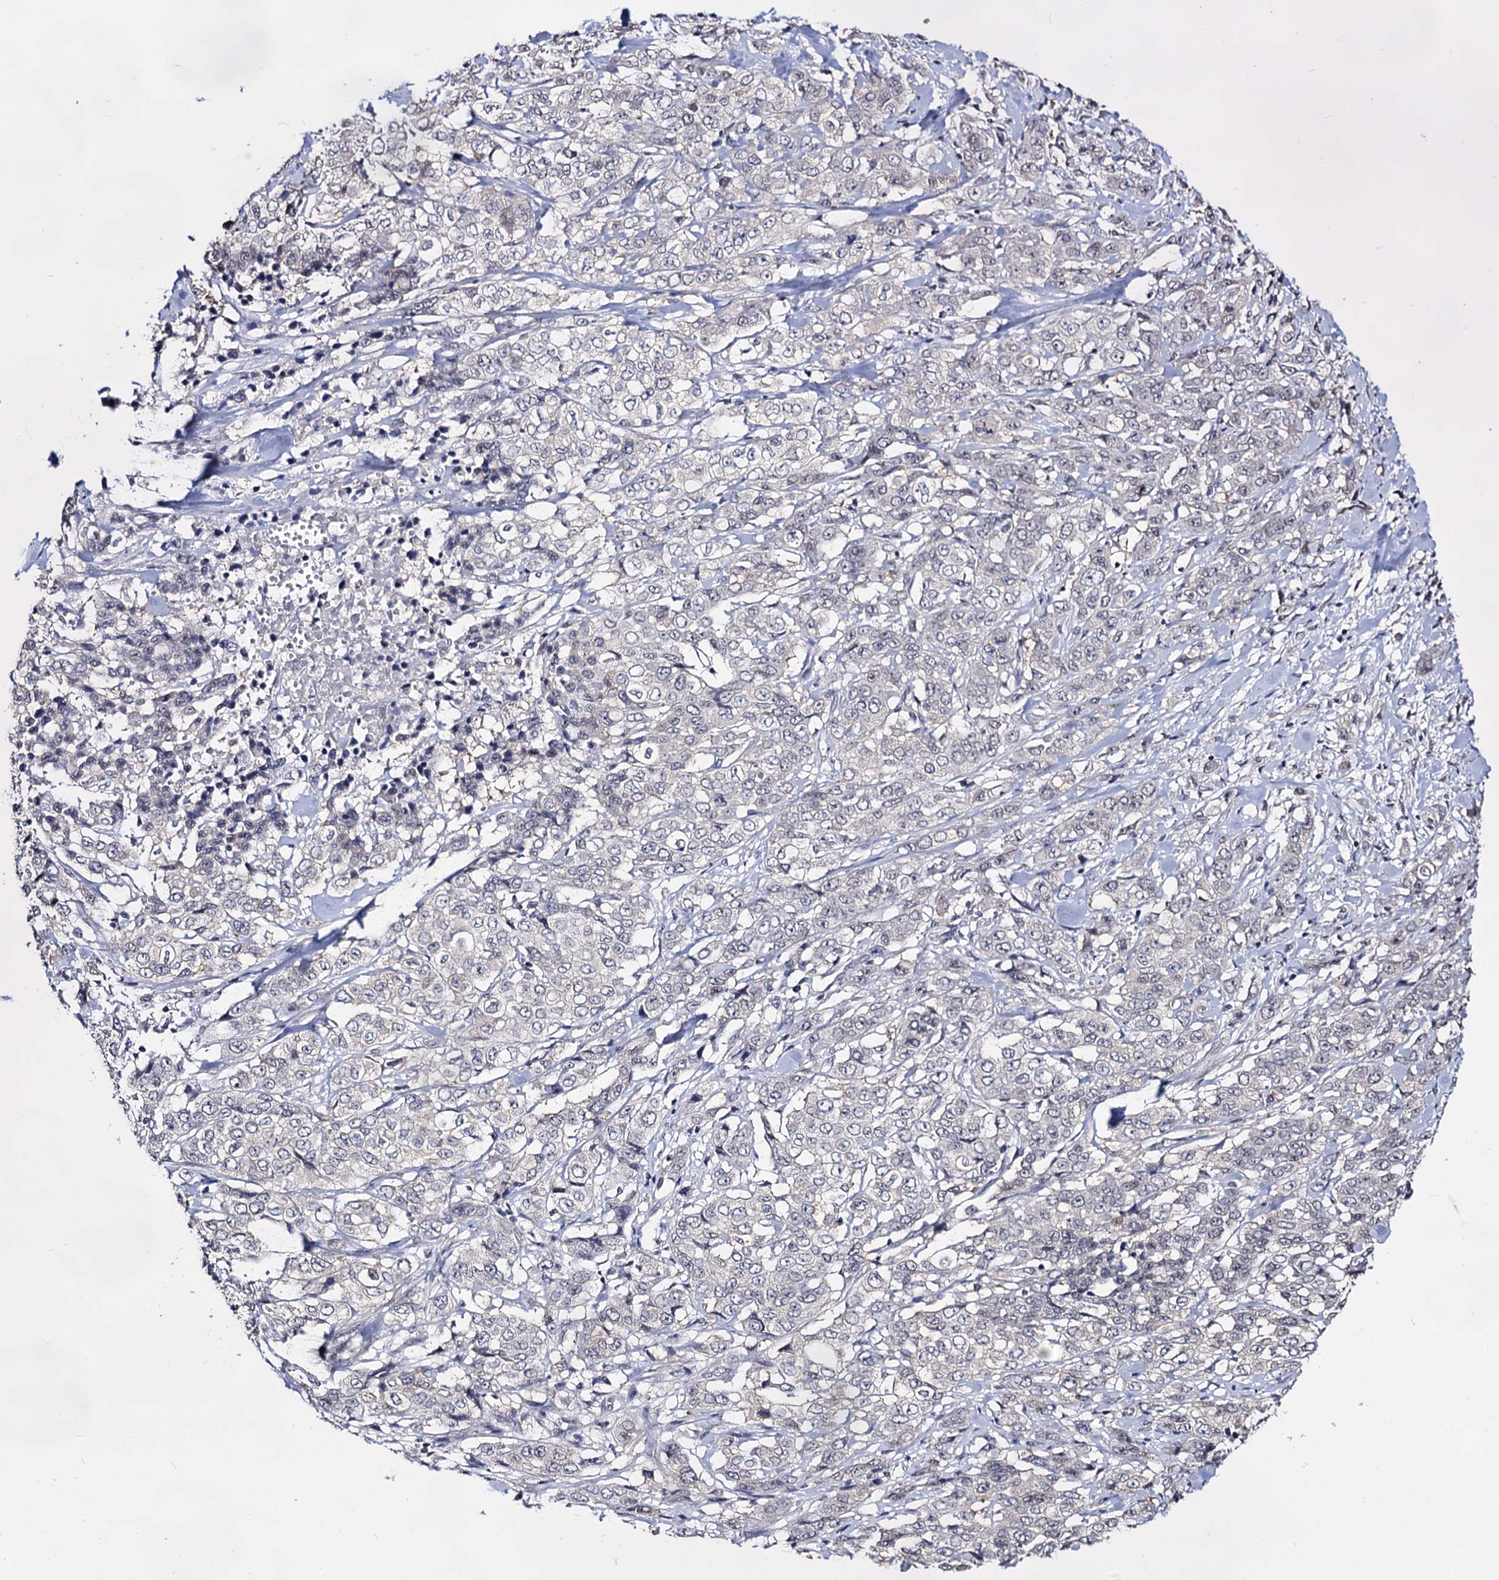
{"staining": {"intensity": "negative", "quantity": "none", "location": "none"}, "tissue": "stomach cancer", "cell_type": "Tumor cells", "image_type": "cancer", "snomed": [{"axis": "morphology", "description": "Adenocarcinoma, NOS"}, {"axis": "topography", "description": "Stomach, upper"}], "caption": "The histopathology image displays no staining of tumor cells in adenocarcinoma (stomach). (Brightfield microscopy of DAB immunohistochemistry at high magnification).", "gene": "ARFIP2", "patient": {"sex": "male", "age": 62}}